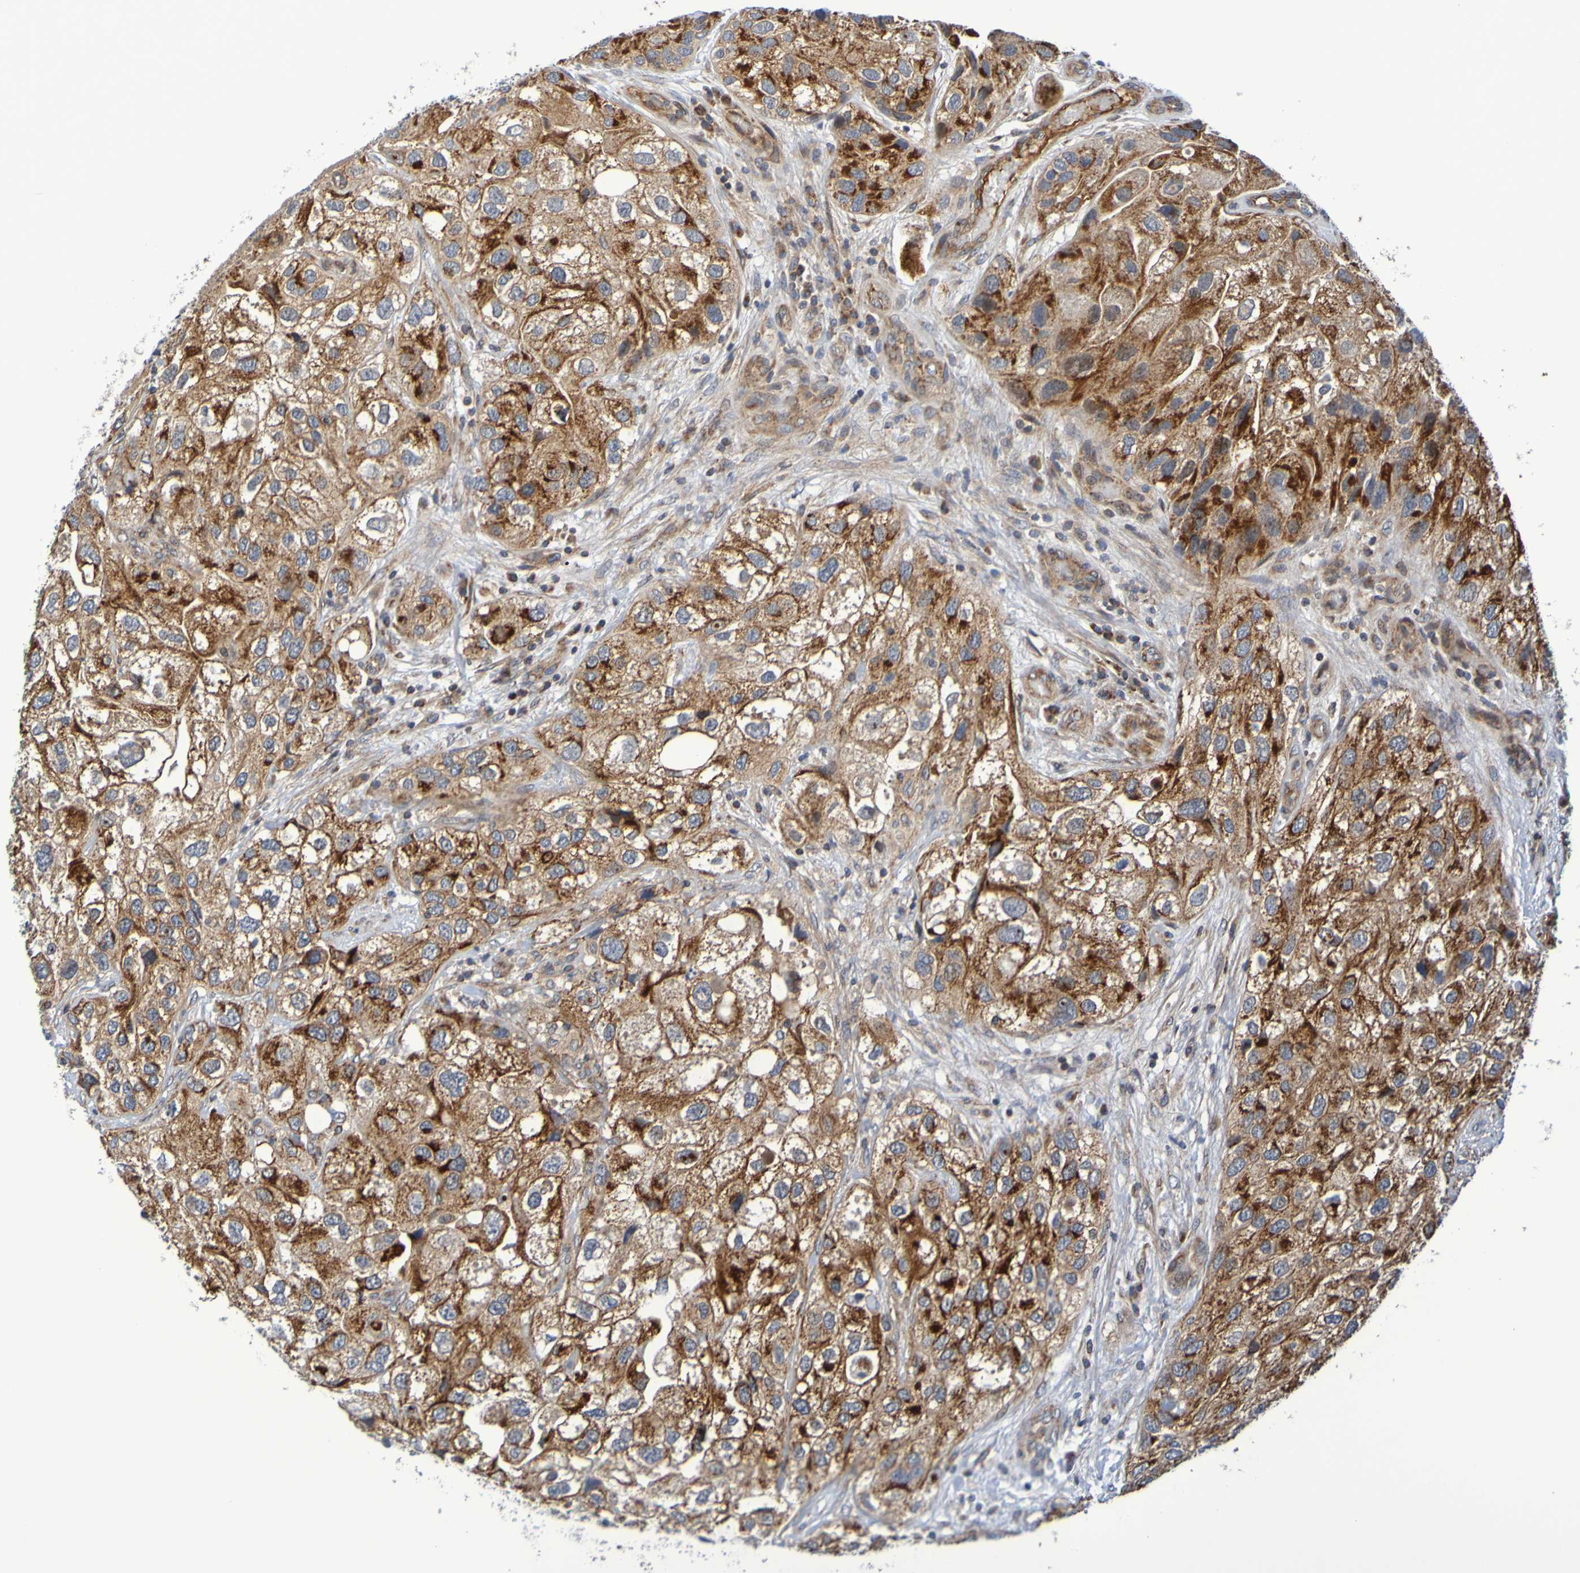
{"staining": {"intensity": "strong", "quantity": ">75%", "location": "cytoplasmic/membranous"}, "tissue": "urothelial cancer", "cell_type": "Tumor cells", "image_type": "cancer", "snomed": [{"axis": "morphology", "description": "Urothelial carcinoma, High grade"}, {"axis": "topography", "description": "Urinary bladder"}], "caption": "Immunohistochemical staining of urothelial cancer displays strong cytoplasmic/membranous protein staining in approximately >75% of tumor cells.", "gene": "CCDC51", "patient": {"sex": "female", "age": 64}}